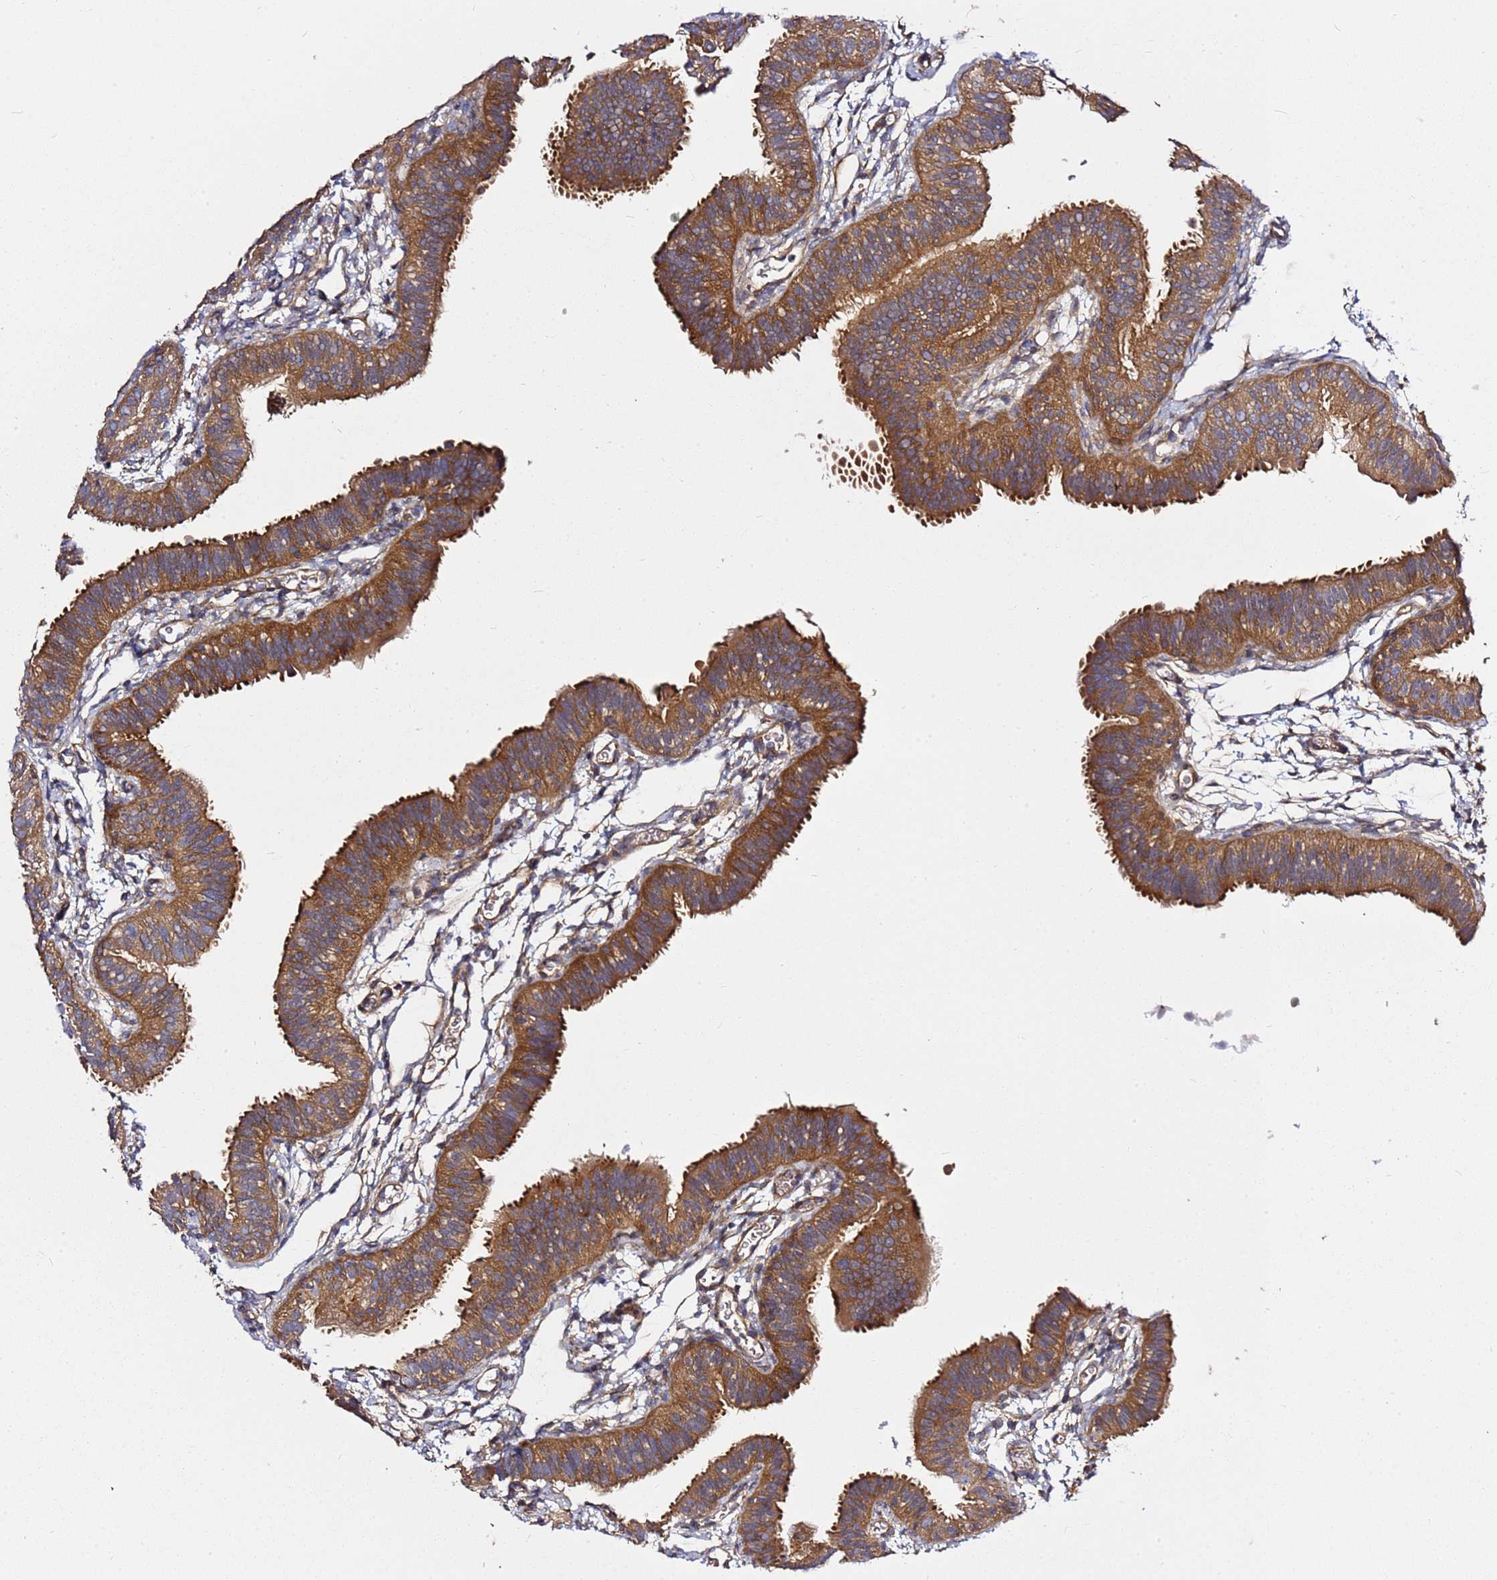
{"staining": {"intensity": "strong", "quantity": ">75%", "location": "cytoplasmic/membranous"}, "tissue": "fallopian tube", "cell_type": "Glandular cells", "image_type": "normal", "snomed": [{"axis": "morphology", "description": "Normal tissue, NOS"}, {"axis": "topography", "description": "Fallopian tube"}], "caption": "A high amount of strong cytoplasmic/membranous positivity is seen in about >75% of glandular cells in benign fallopian tube.", "gene": "GNL1", "patient": {"sex": "female", "age": 35}}